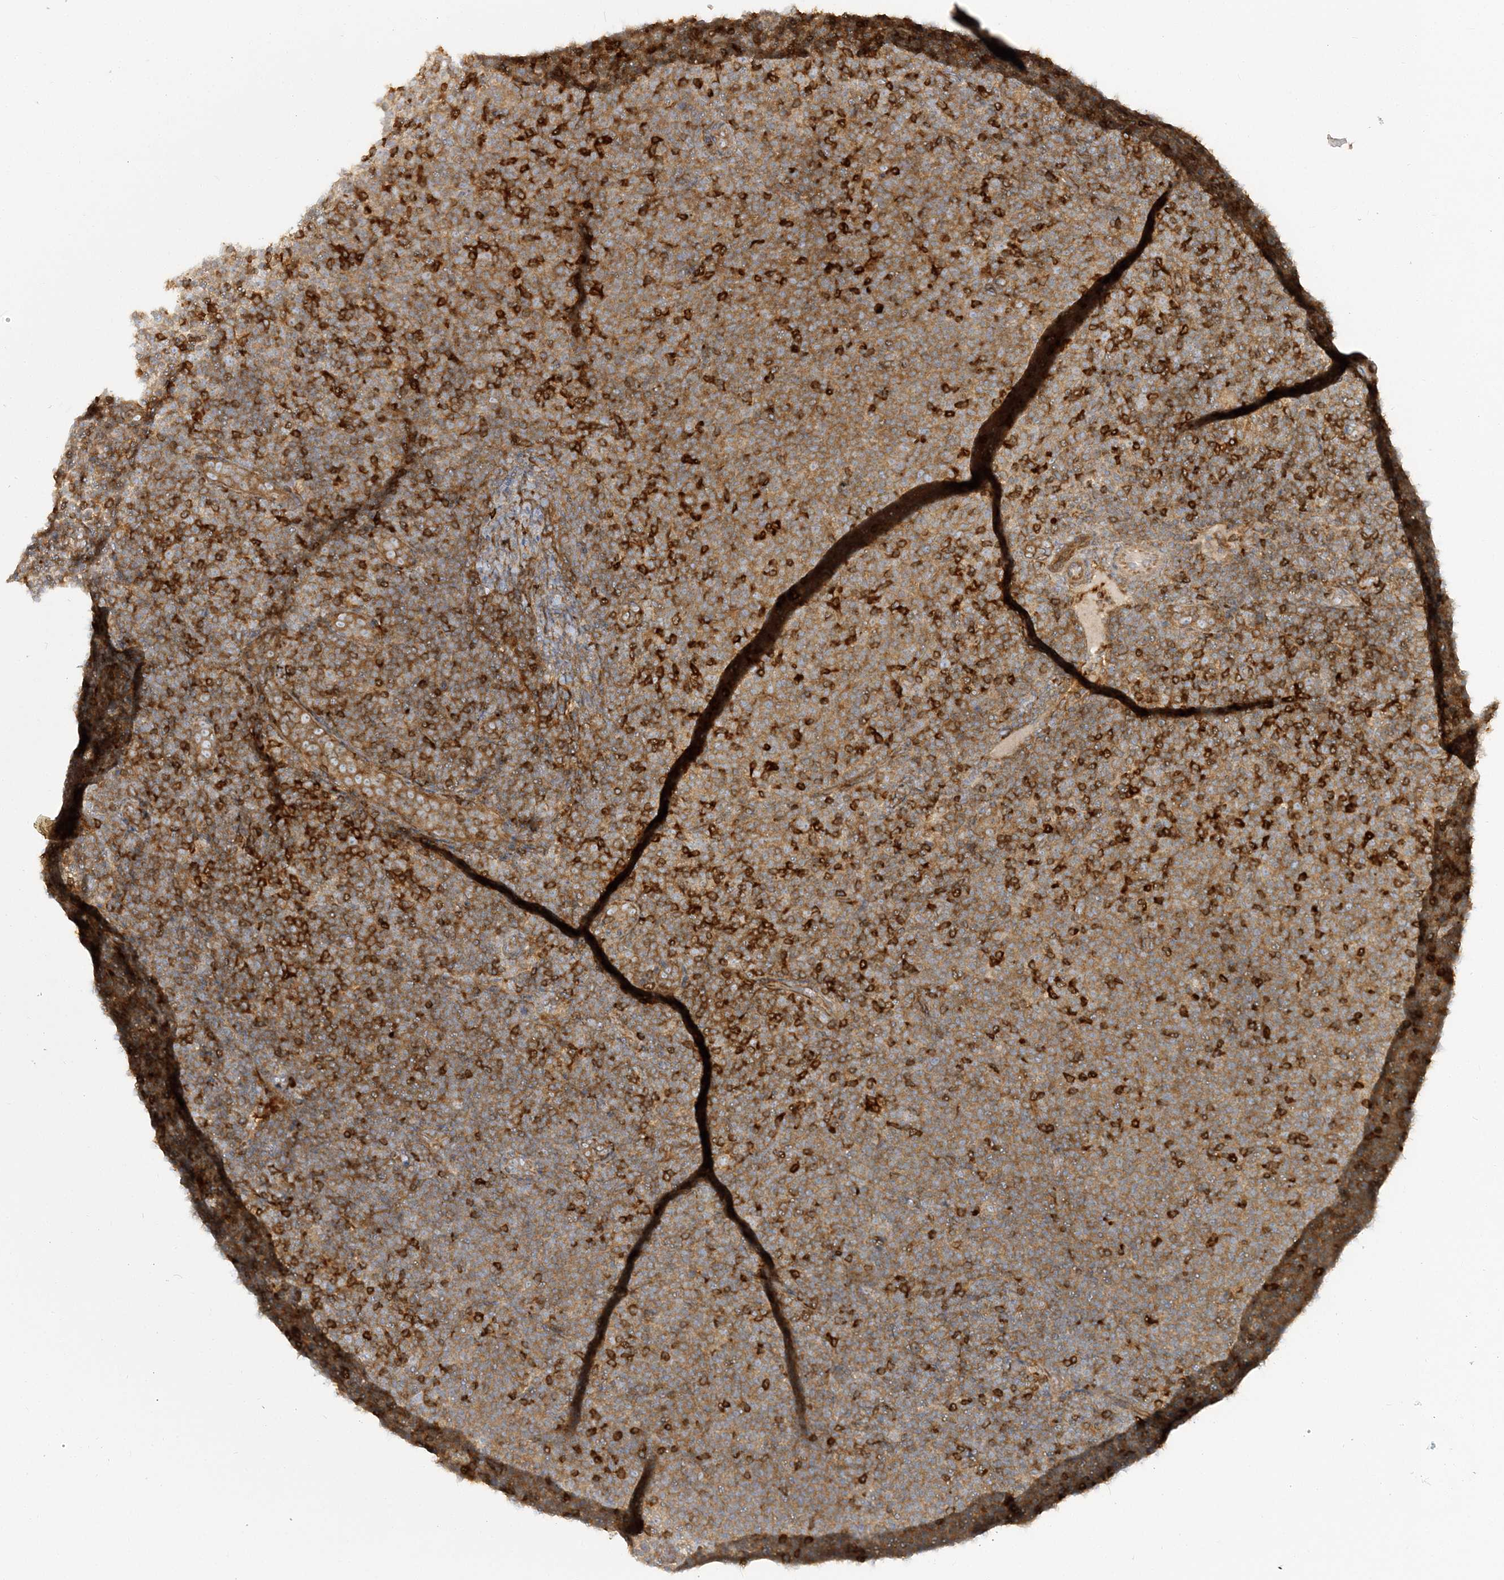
{"staining": {"intensity": "moderate", "quantity": ">75%", "location": "cytoplasmic/membranous"}, "tissue": "lymphoma", "cell_type": "Tumor cells", "image_type": "cancer", "snomed": [{"axis": "morphology", "description": "Malignant lymphoma, non-Hodgkin's type, Low grade"}, {"axis": "topography", "description": "Lymph node"}], "caption": "Malignant lymphoma, non-Hodgkin's type (low-grade) was stained to show a protein in brown. There is medium levels of moderate cytoplasmic/membranous staining in about >75% of tumor cells.", "gene": "STAM", "patient": {"sex": "male", "age": 66}}